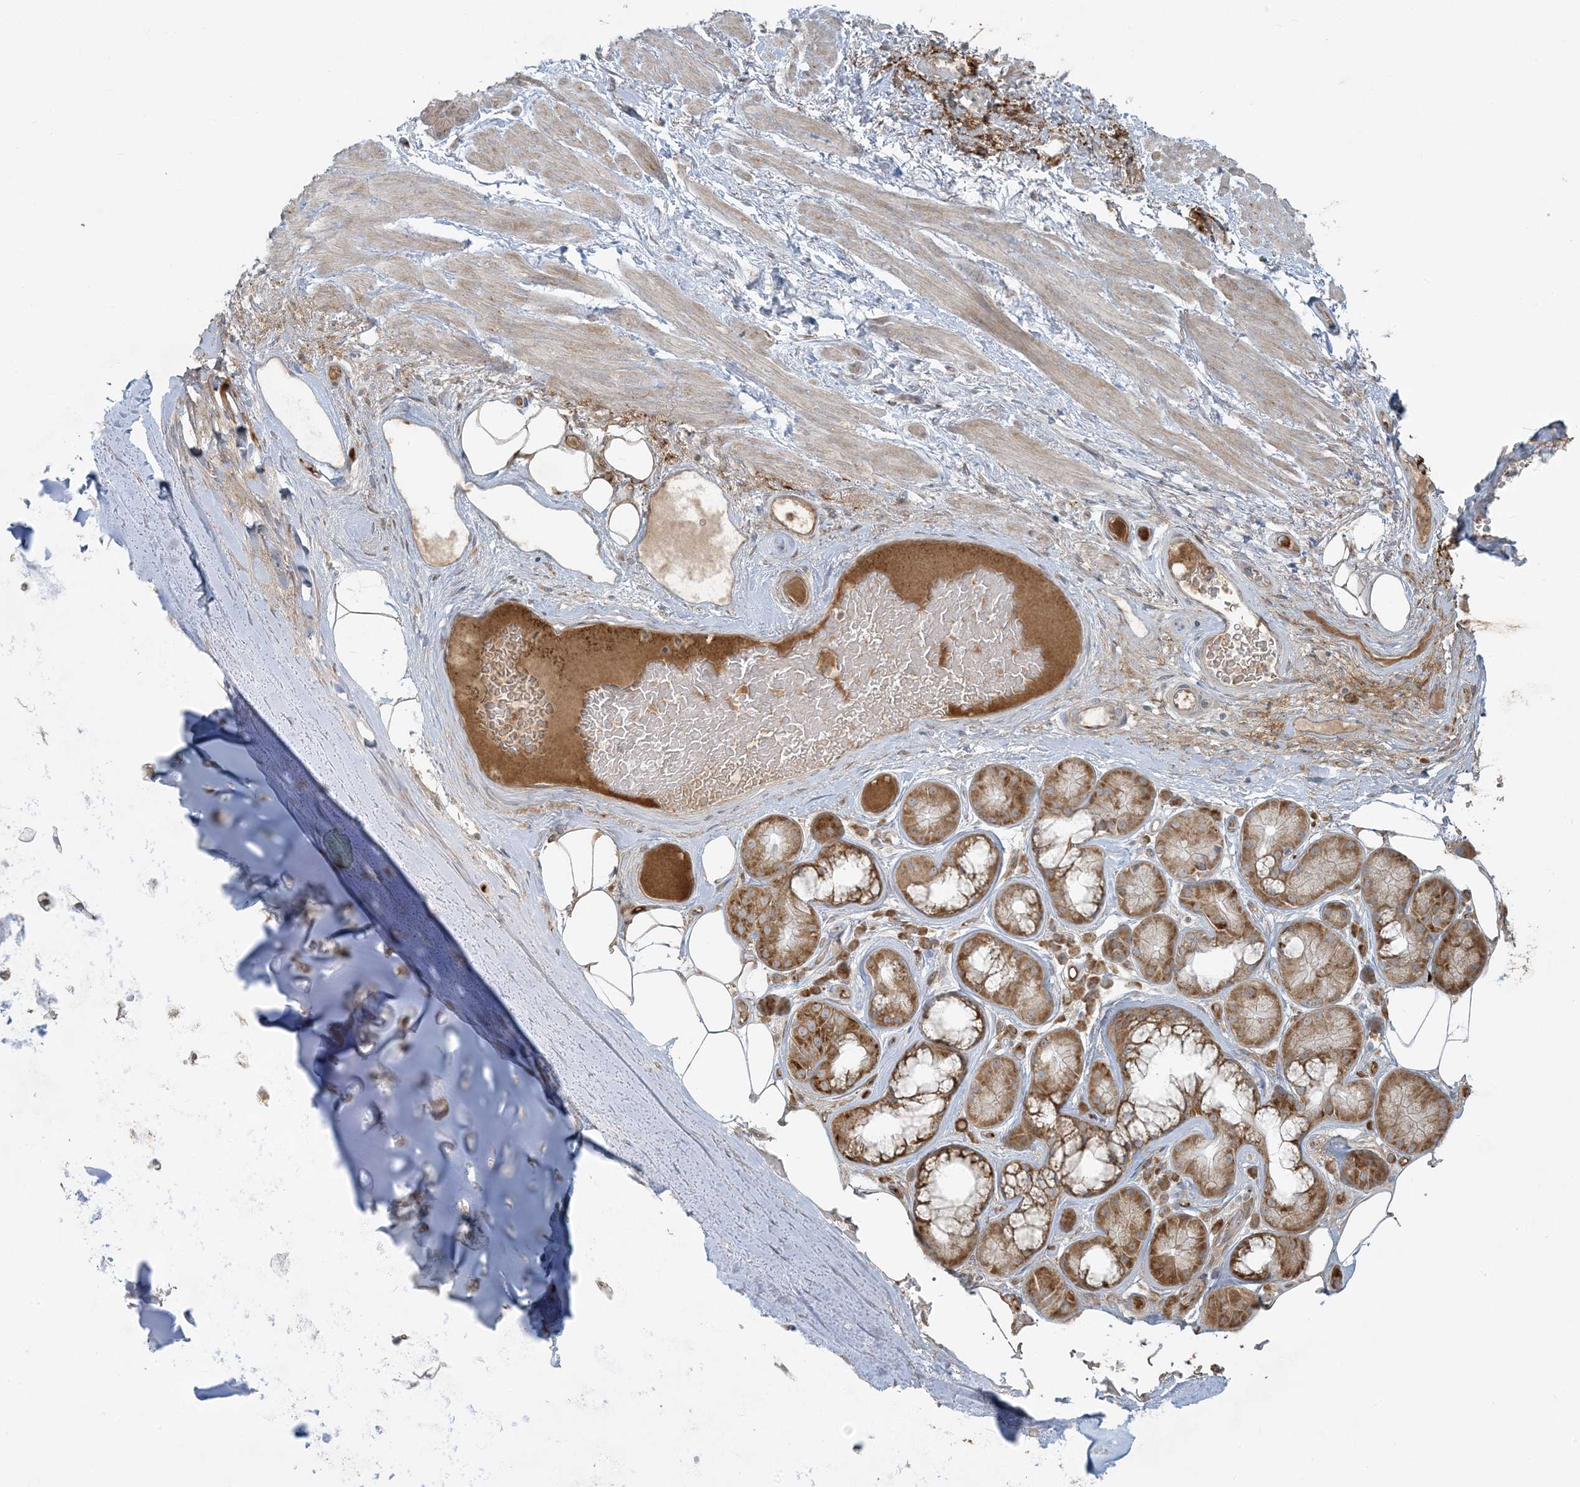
{"staining": {"intensity": "weak", "quantity": ">75%", "location": "cytoplasmic/membranous"}, "tissue": "adipose tissue", "cell_type": "Adipocytes", "image_type": "normal", "snomed": [{"axis": "morphology", "description": "Normal tissue, NOS"}, {"axis": "morphology", "description": "Squamous cell carcinoma, NOS"}, {"axis": "topography", "description": "Lymph node"}, {"axis": "topography", "description": "Bronchus"}, {"axis": "topography", "description": "Lung"}], "caption": "Immunohistochemical staining of unremarkable adipose tissue reveals low levels of weak cytoplasmic/membranous positivity in approximately >75% of adipocytes. (brown staining indicates protein expression, while blue staining denotes nuclei).", "gene": "ZNF263", "patient": {"sex": "male", "age": 66}}